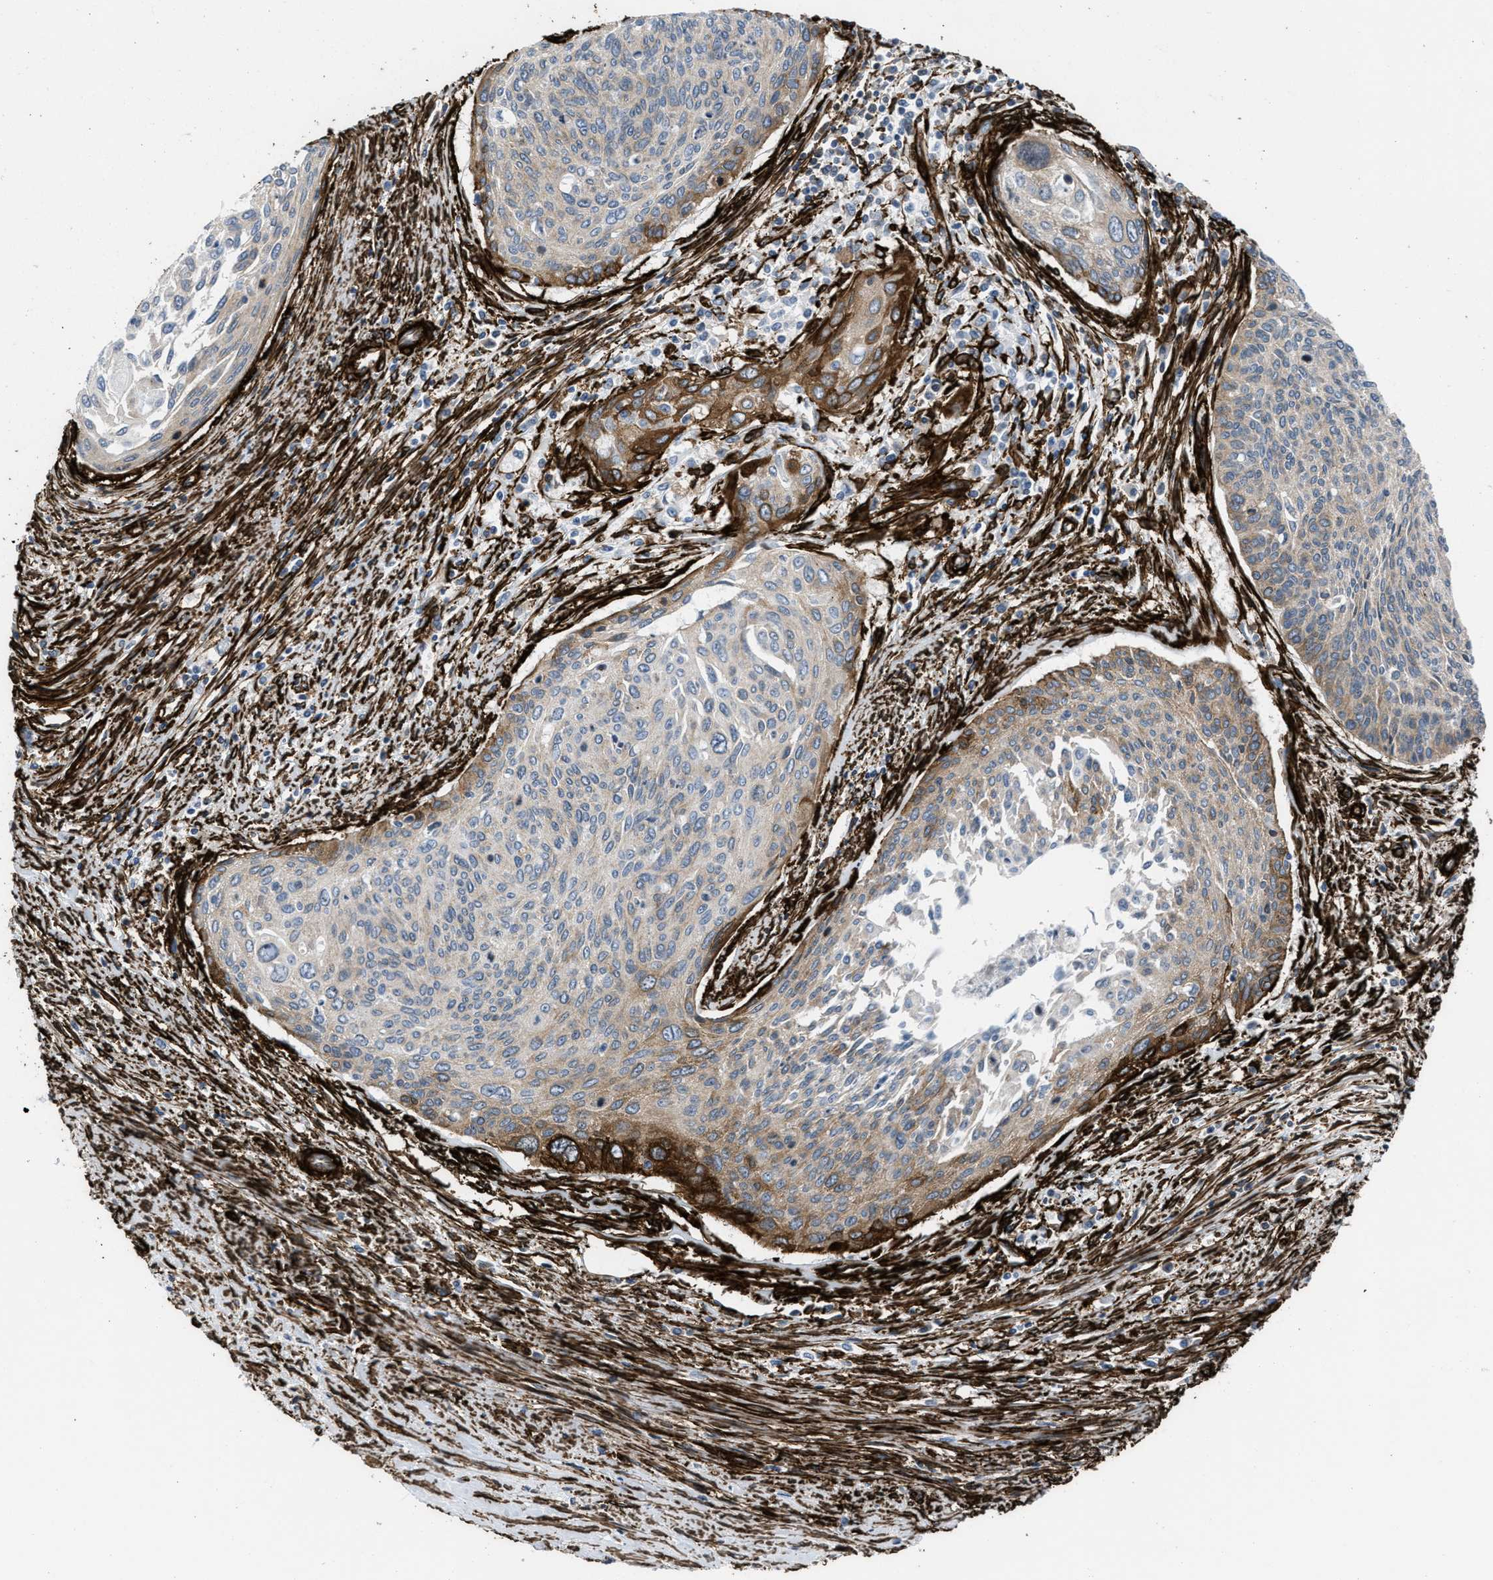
{"staining": {"intensity": "moderate", "quantity": ">75%", "location": "cytoplasmic/membranous"}, "tissue": "cervical cancer", "cell_type": "Tumor cells", "image_type": "cancer", "snomed": [{"axis": "morphology", "description": "Squamous cell carcinoma, NOS"}, {"axis": "topography", "description": "Cervix"}], "caption": "IHC photomicrograph of squamous cell carcinoma (cervical) stained for a protein (brown), which reveals medium levels of moderate cytoplasmic/membranous staining in about >75% of tumor cells.", "gene": "CALD1", "patient": {"sex": "female", "age": 55}}